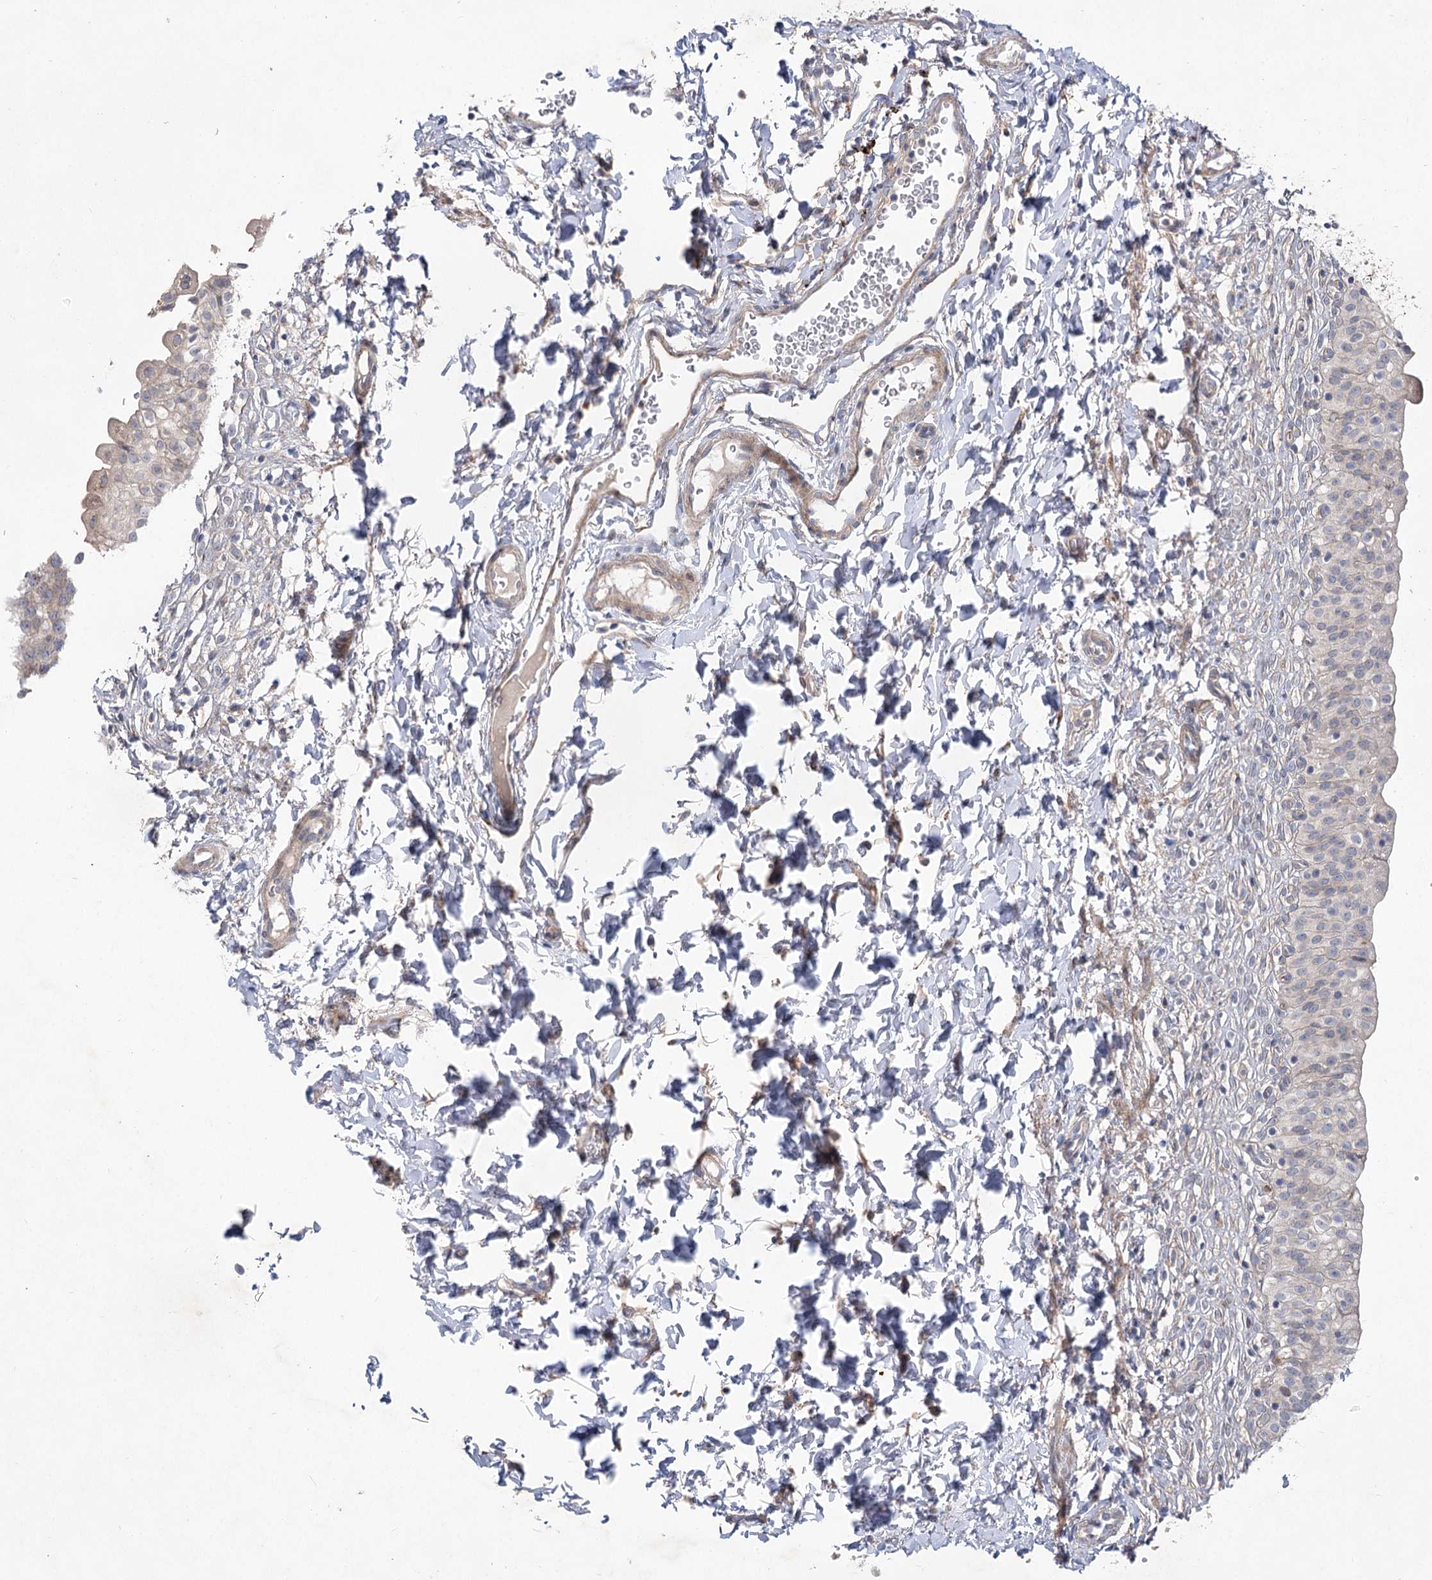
{"staining": {"intensity": "weak", "quantity": "<25%", "location": "cytoplasmic/membranous"}, "tissue": "urinary bladder", "cell_type": "Urothelial cells", "image_type": "normal", "snomed": [{"axis": "morphology", "description": "Normal tissue, NOS"}, {"axis": "topography", "description": "Urinary bladder"}], "caption": "Immunohistochemical staining of normal human urinary bladder demonstrates no significant positivity in urothelial cells.", "gene": "SH3BP5L", "patient": {"sex": "male", "age": 55}}